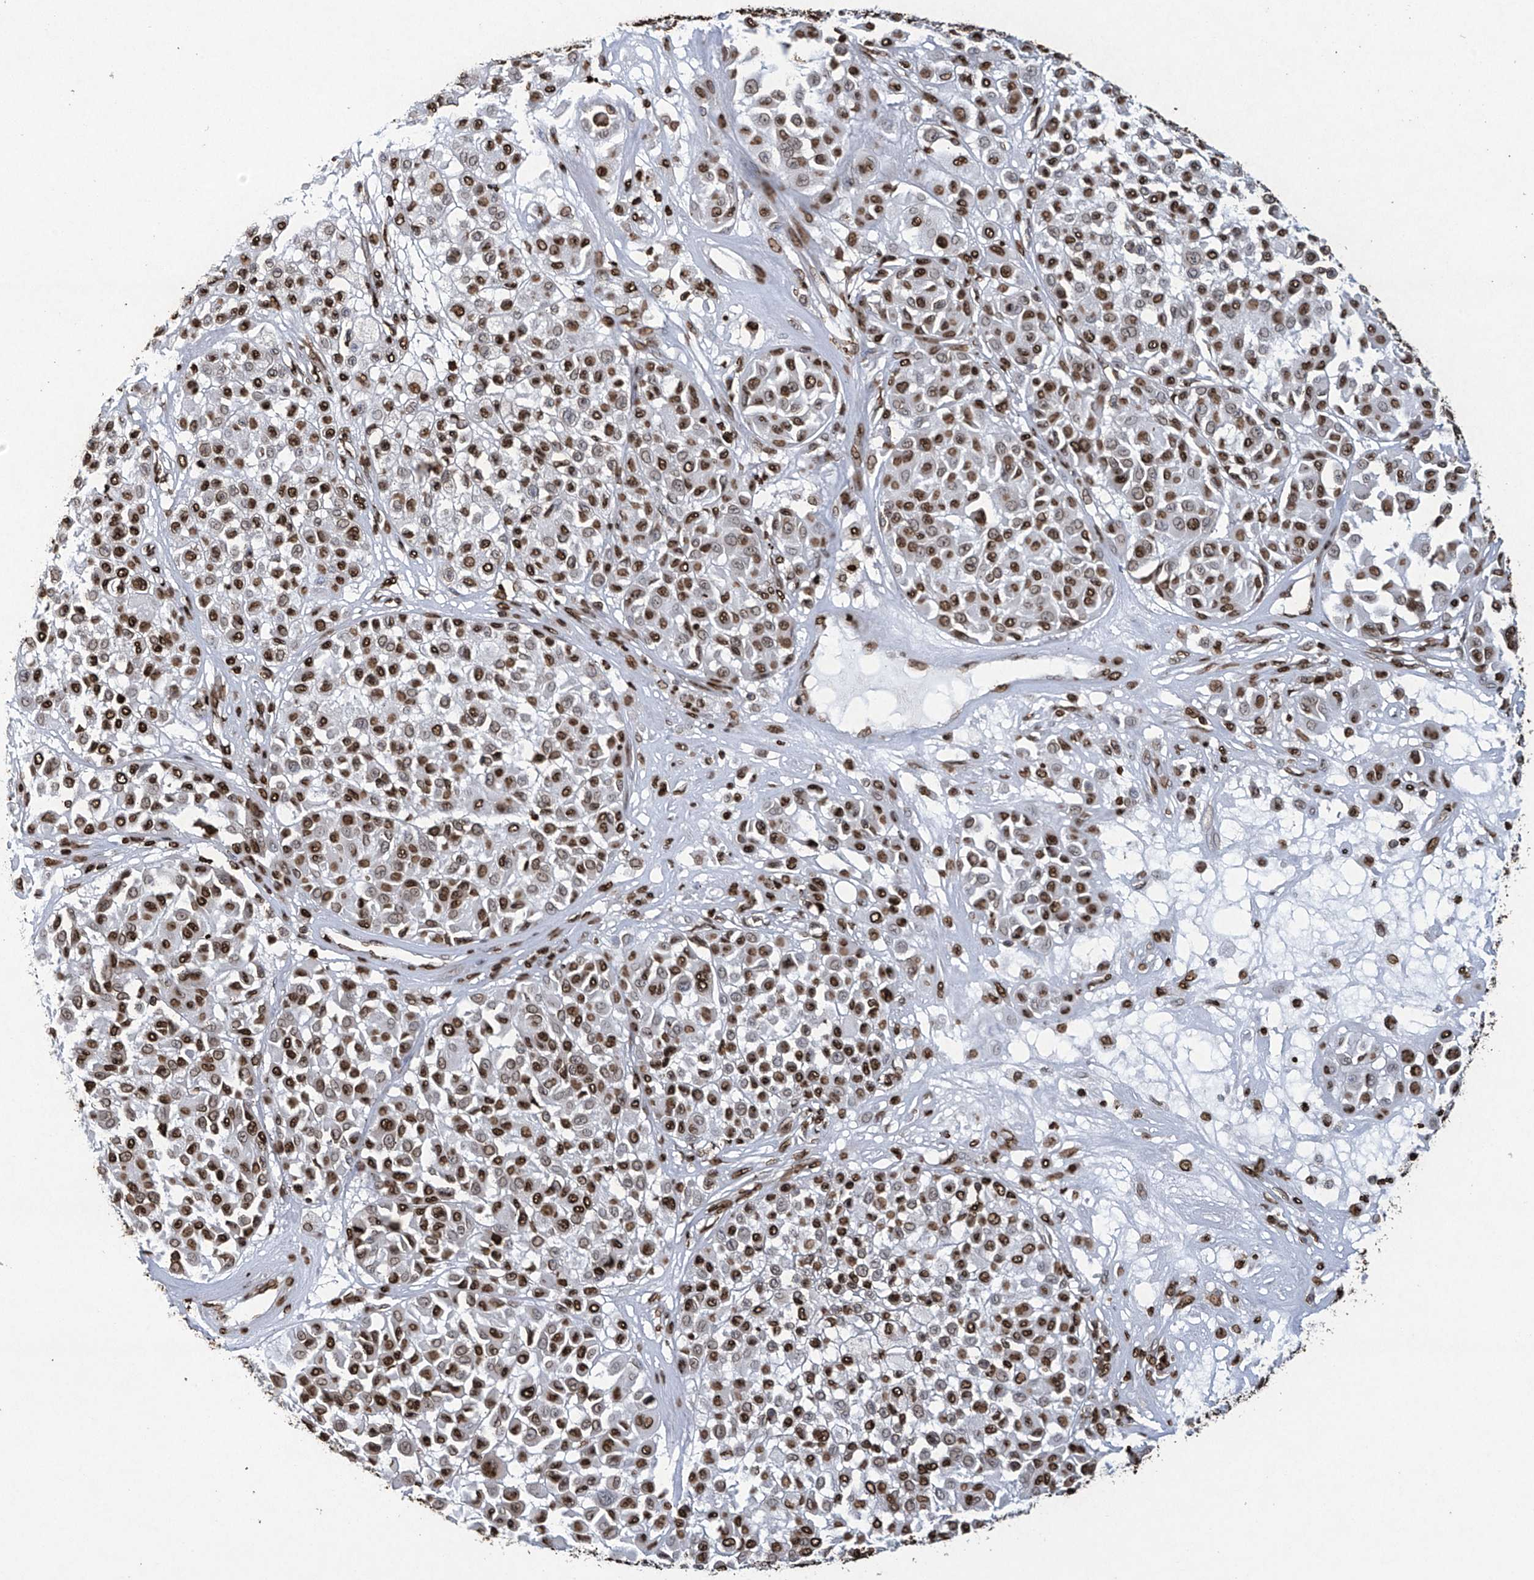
{"staining": {"intensity": "moderate", "quantity": ">75%", "location": "nuclear"}, "tissue": "melanoma", "cell_type": "Tumor cells", "image_type": "cancer", "snomed": [{"axis": "morphology", "description": "Malignant melanoma, Metastatic site"}, {"axis": "topography", "description": "Soft tissue"}], "caption": "Protein analysis of malignant melanoma (metastatic site) tissue shows moderate nuclear staining in about >75% of tumor cells.", "gene": "H3-3A", "patient": {"sex": "male", "age": 41}}